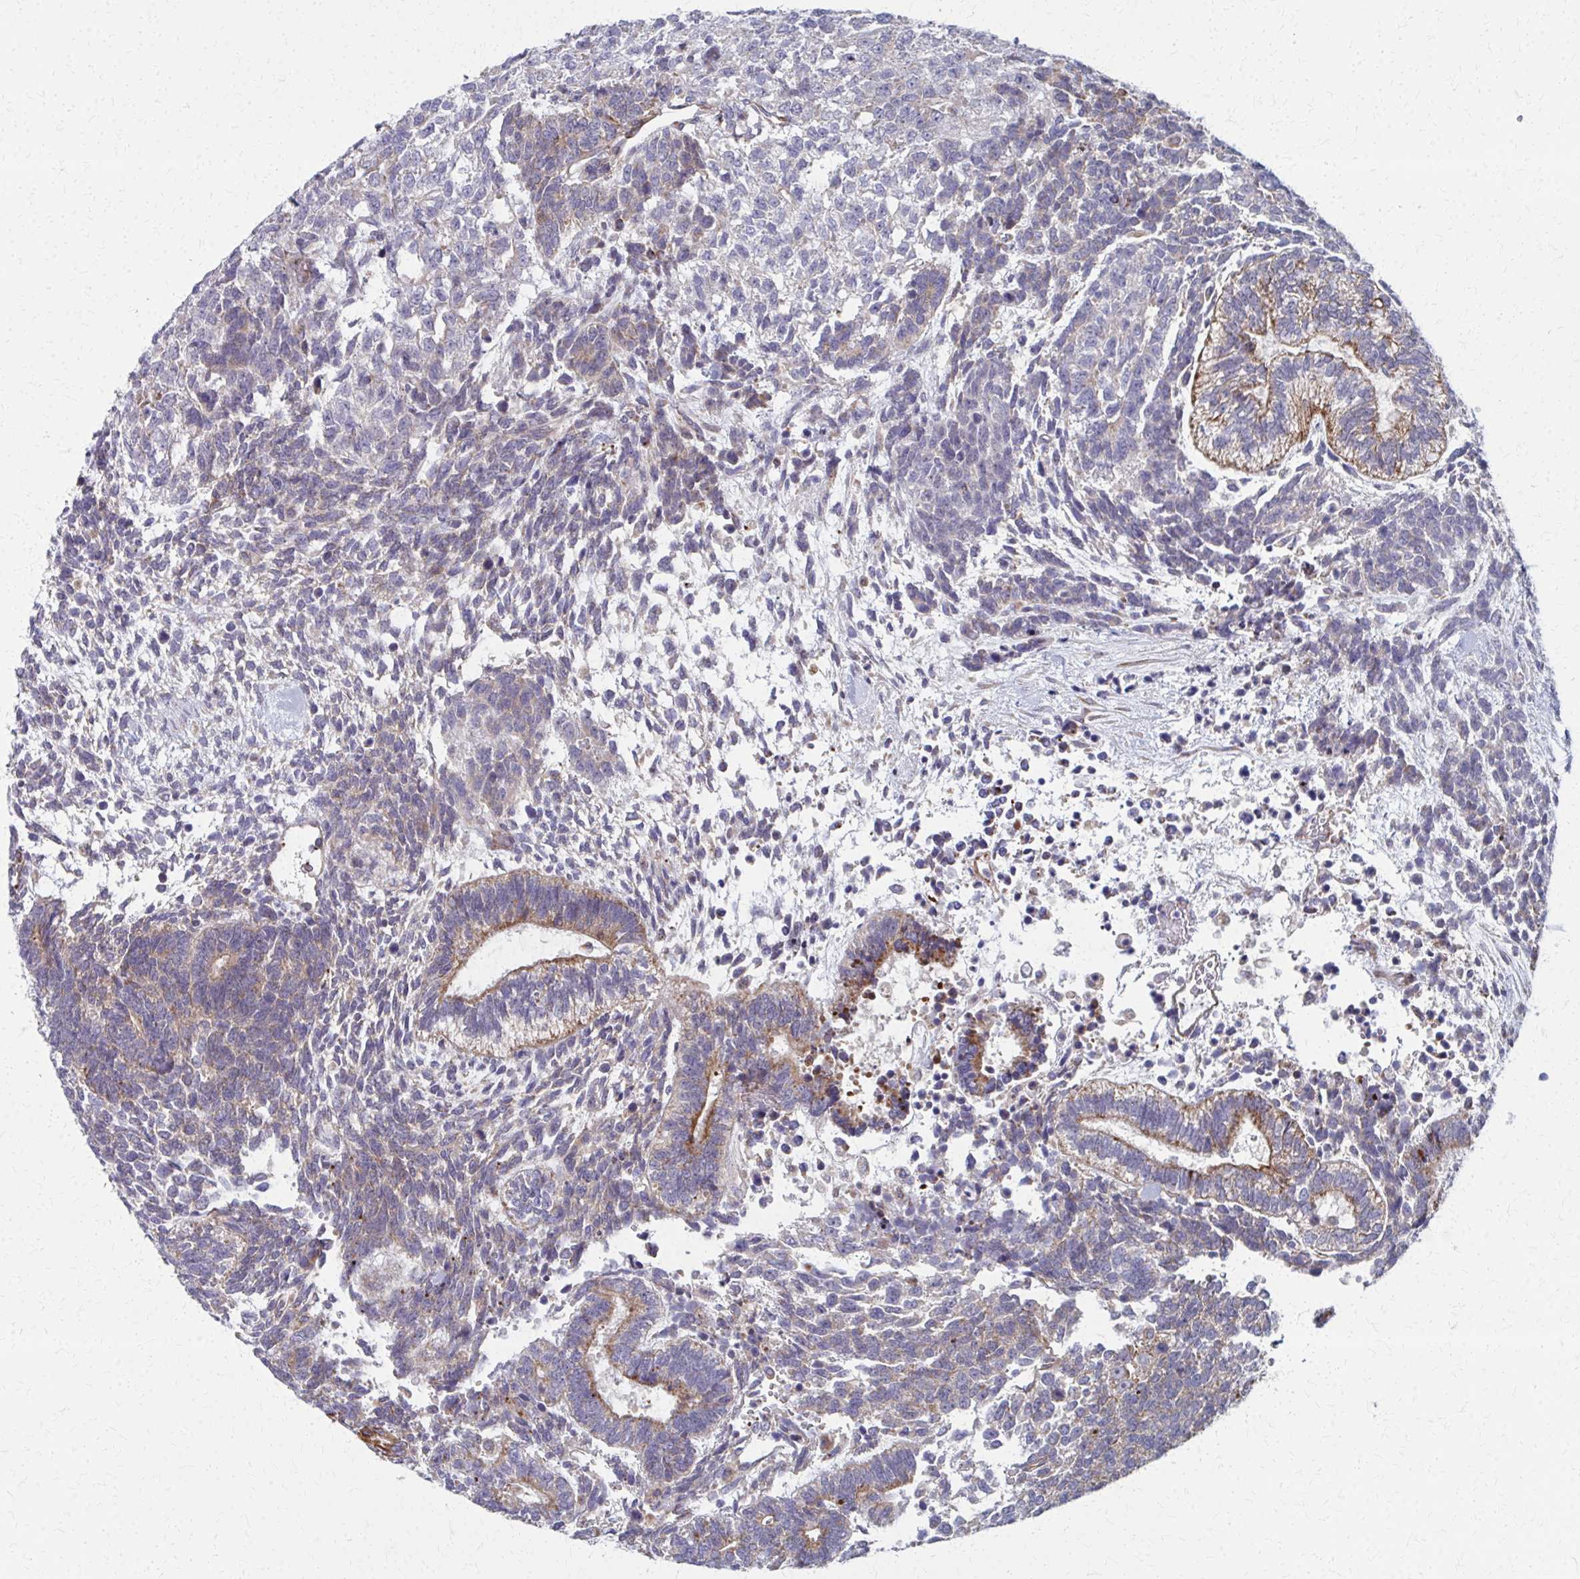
{"staining": {"intensity": "moderate", "quantity": "<25%", "location": "cytoplasmic/membranous"}, "tissue": "testis cancer", "cell_type": "Tumor cells", "image_type": "cancer", "snomed": [{"axis": "morphology", "description": "Carcinoma, Embryonal, NOS"}, {"axis": "topography", "description": "Testis"}], "caption": "Testis cancer (embryonal carcinoma) stained with a protein marker displays moderate staining in tumor cells.", "gene": "FAHD1", "patient": {"sex": "male", "age": 23}}